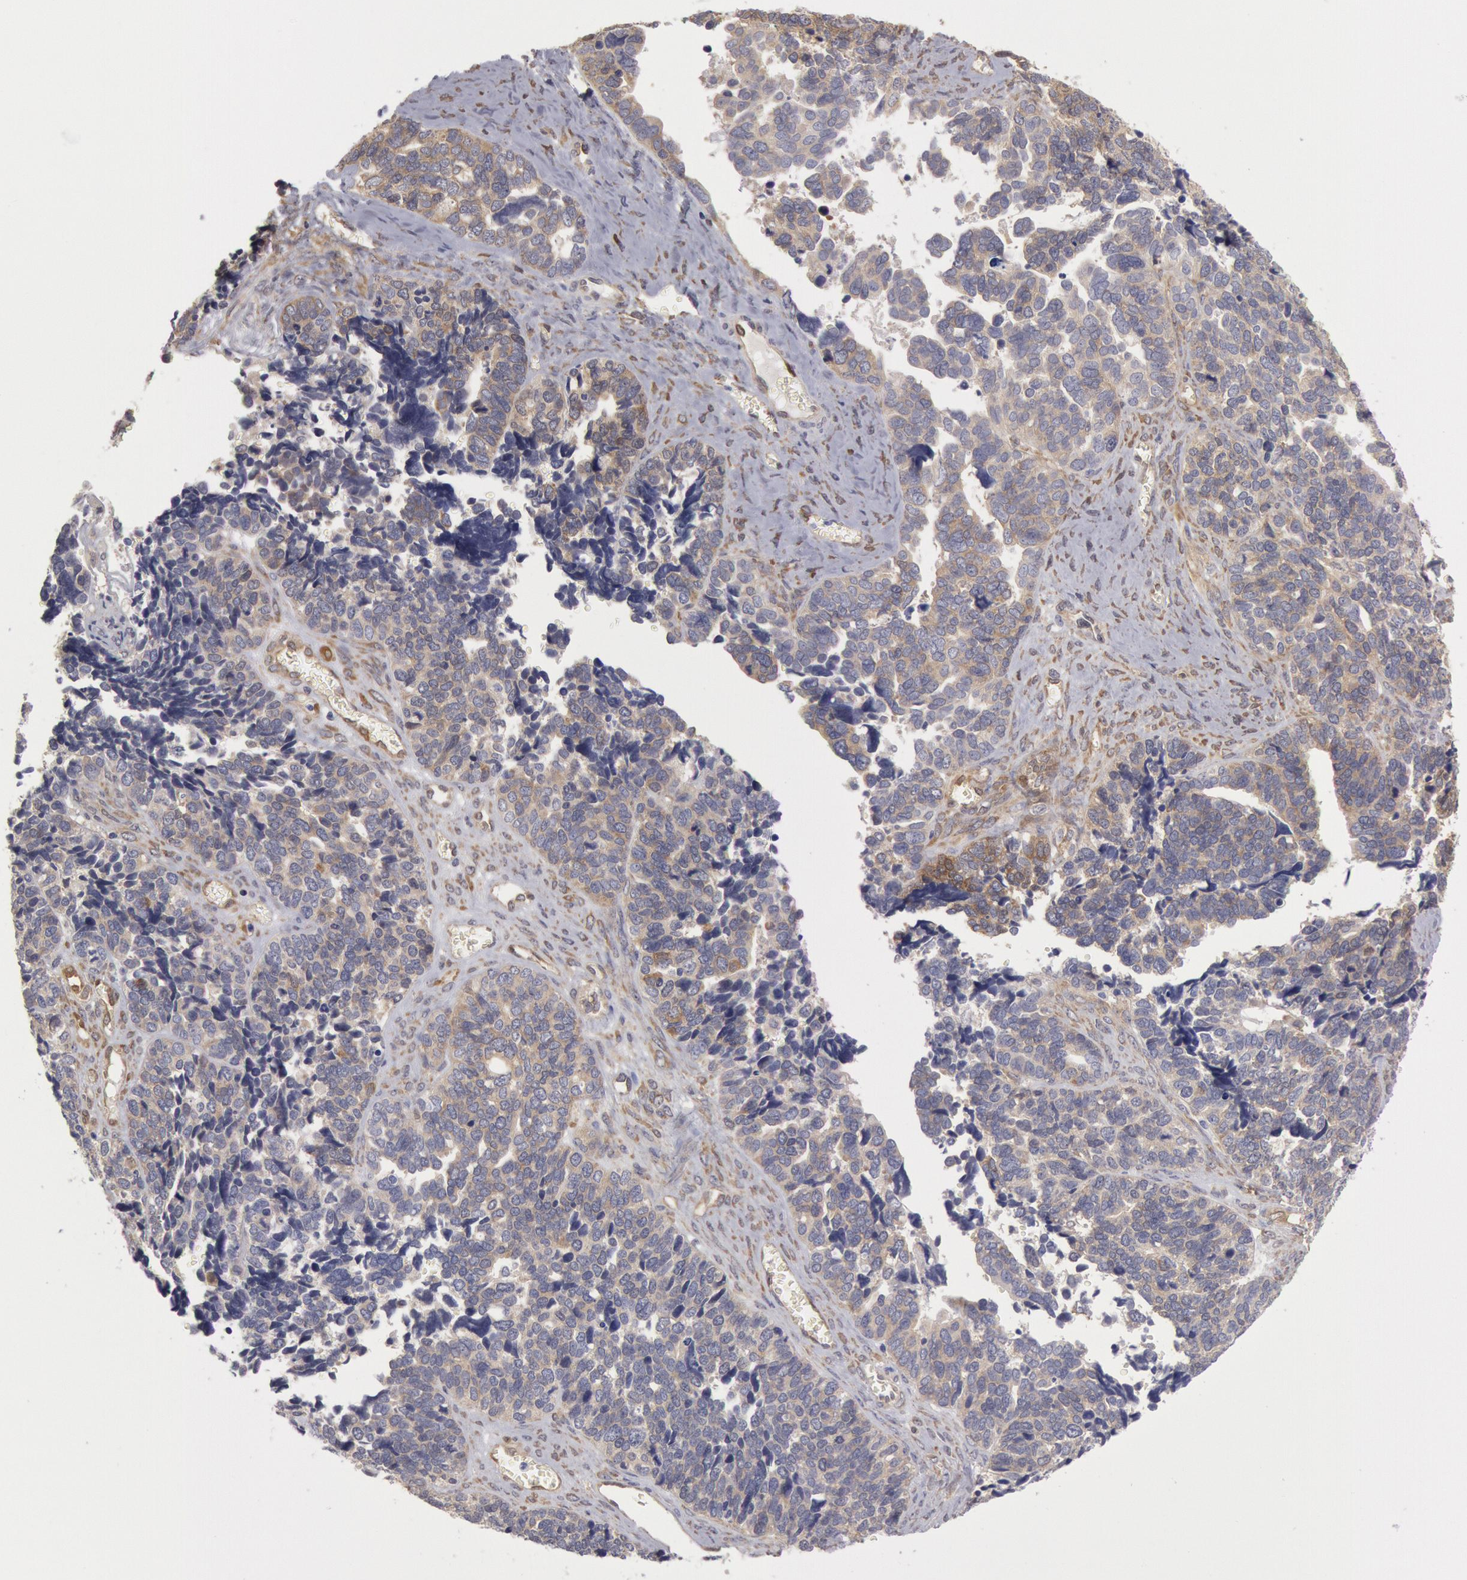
{"staining": {"intensity": "weak", "quantity": ">75%", "location": "cytoplasmic/membranous"}, "tissue": "ovarian cancer", "cell_type": "Tumor cells", "image_type": "cancer", "snomed": [{"axis": "morphology", "description": "Cystadenocarcinoma, serous, NOS"}, {"axis": "topography", "description": "Ovary"}], "caption": "Tumor cells show low levels of weak cytoplasmic/membranous expression in about >75% of cells in ovarian cancer (serous cystadenocarcinoma).", "gene": "CCDC50", "patient": {"sex": "female", "age": 77}}